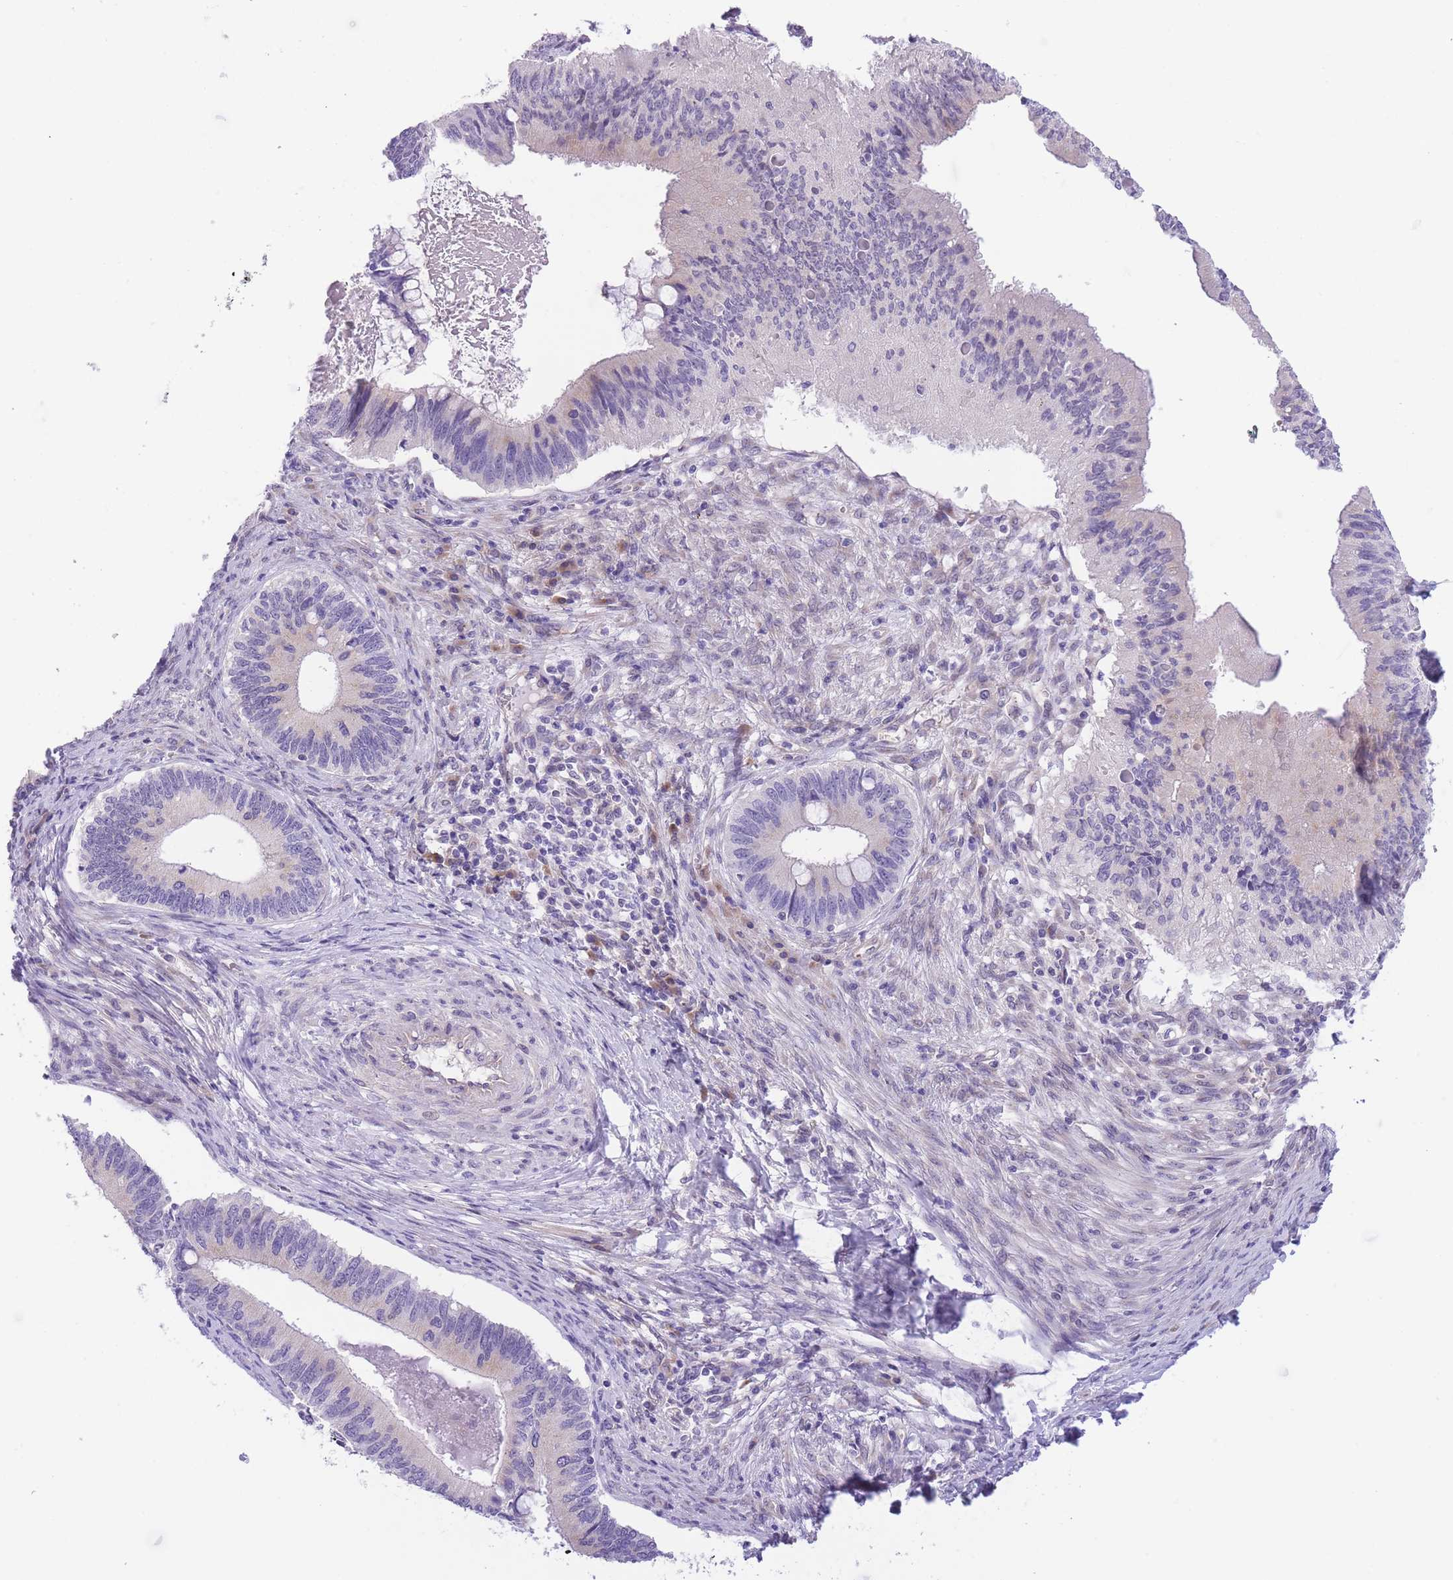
{"staining": {"intensity": "negative", "quantity": "none", "location": "none"}, "tissue": "cervical cancer", "cell_type": "Tumor cells", "image_type": "cancer", "snomed": [{"axis": "morphology", "description": "Adenocarcinoma, NOS"}, {"axis": "topography", "description": "Cervix"}], "caption": "Immunohistochemistry (IHC) micrograph of neoplastic tissue: cervical cancer stained with DAB (3,3'-diaminobenzidine) exhibits no significant protein staining in tumor cells.", "gene": "WWOX", "patient": {"sex": "female", "age": 42}}